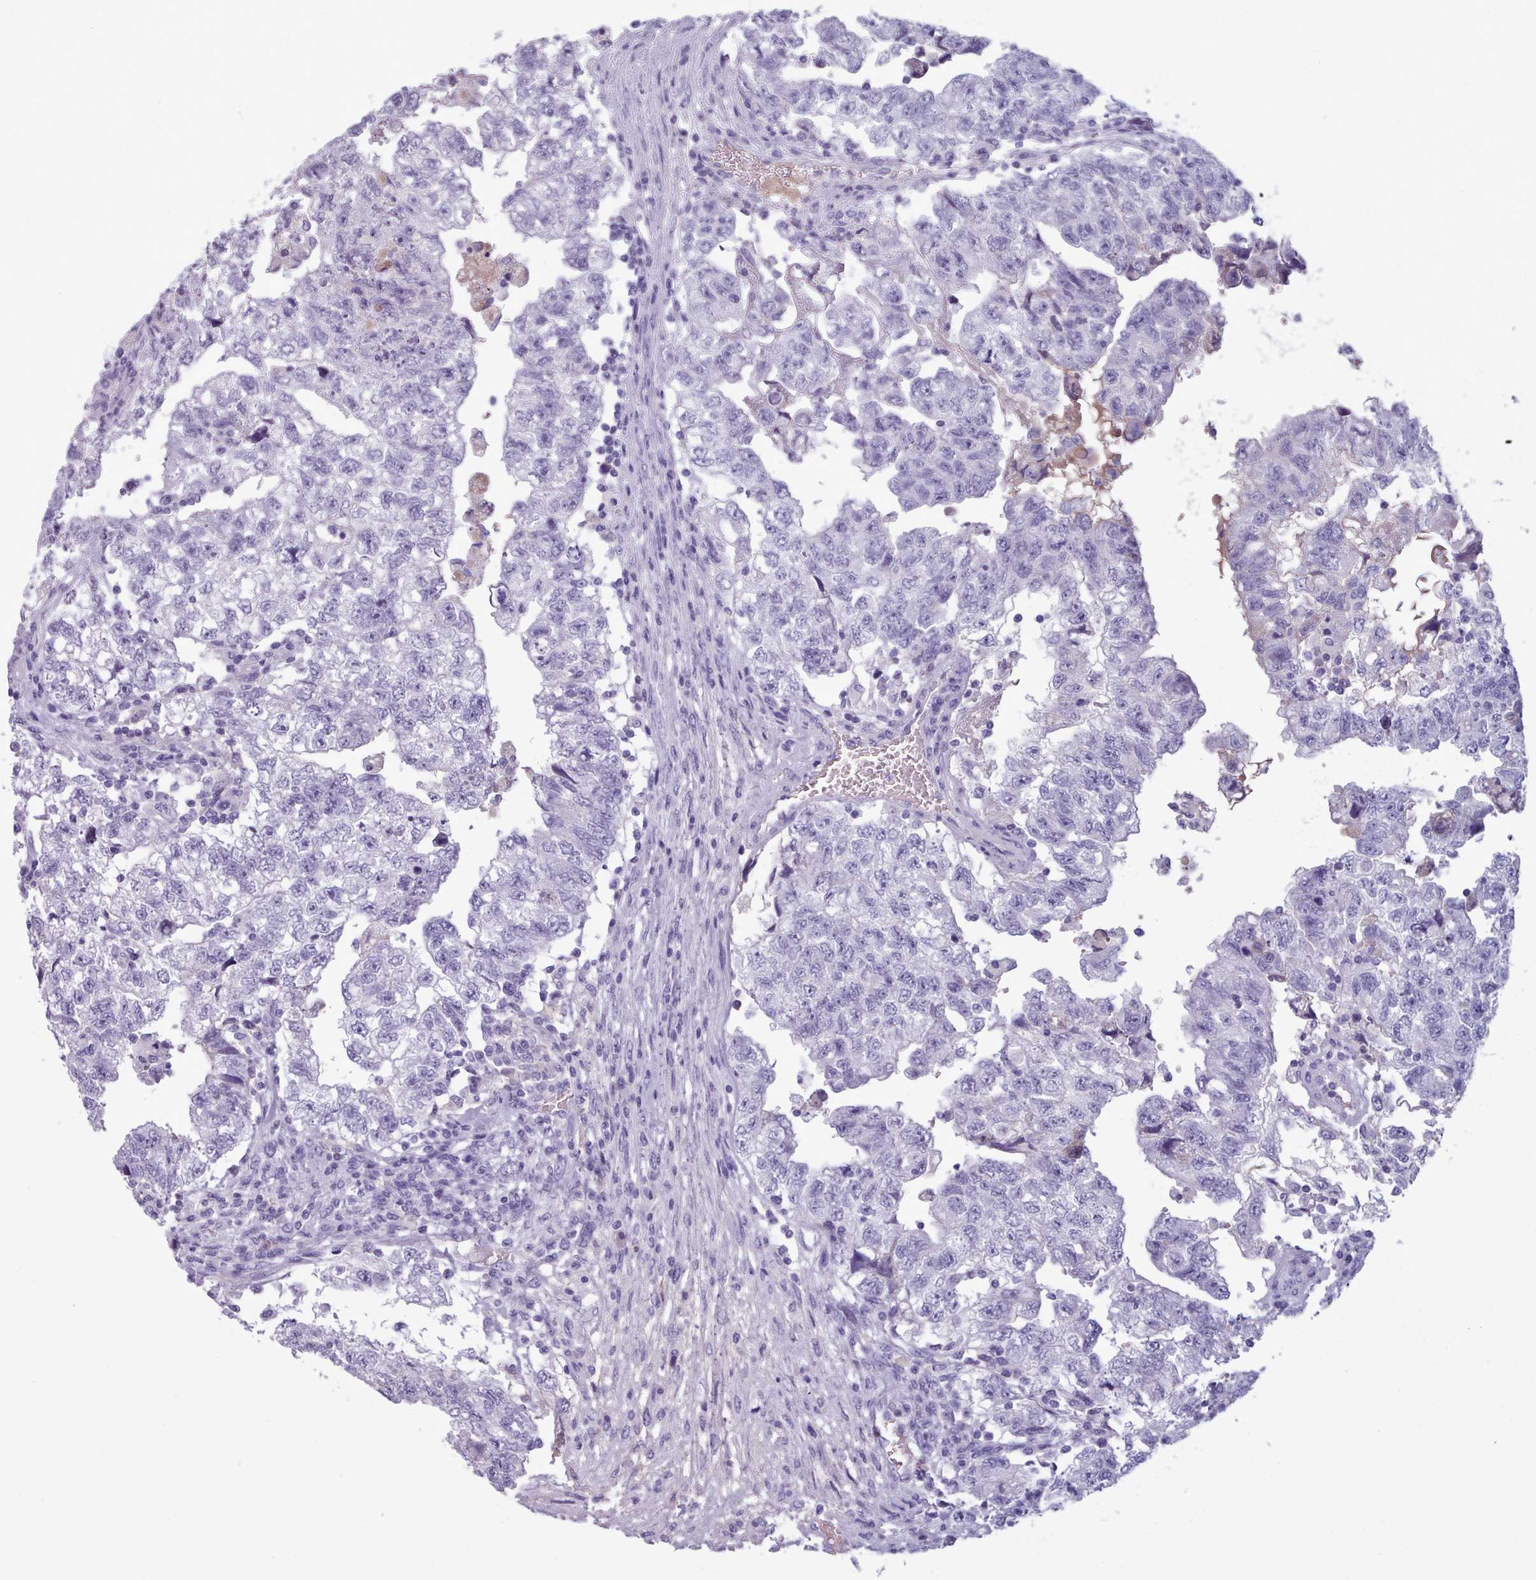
{"staining": {"intensity": "negative", "quantity": "none", "location": "none"}, "tissue": "testis cancer", "cell_type": "Tumor cells", "image_type": "cancer", "snomed": [{"axis": "morphology", "description": "Carcinoma, Embryonal, NOS"}, {"axis": "topography", "description": "Testis"}], "caption": "IHC image of human testis cancer stained for a protein (brown), which reveals no staining in tumor cells.", "gene": "ZNF43", "patient": {"sex": "male", "age": 36}}